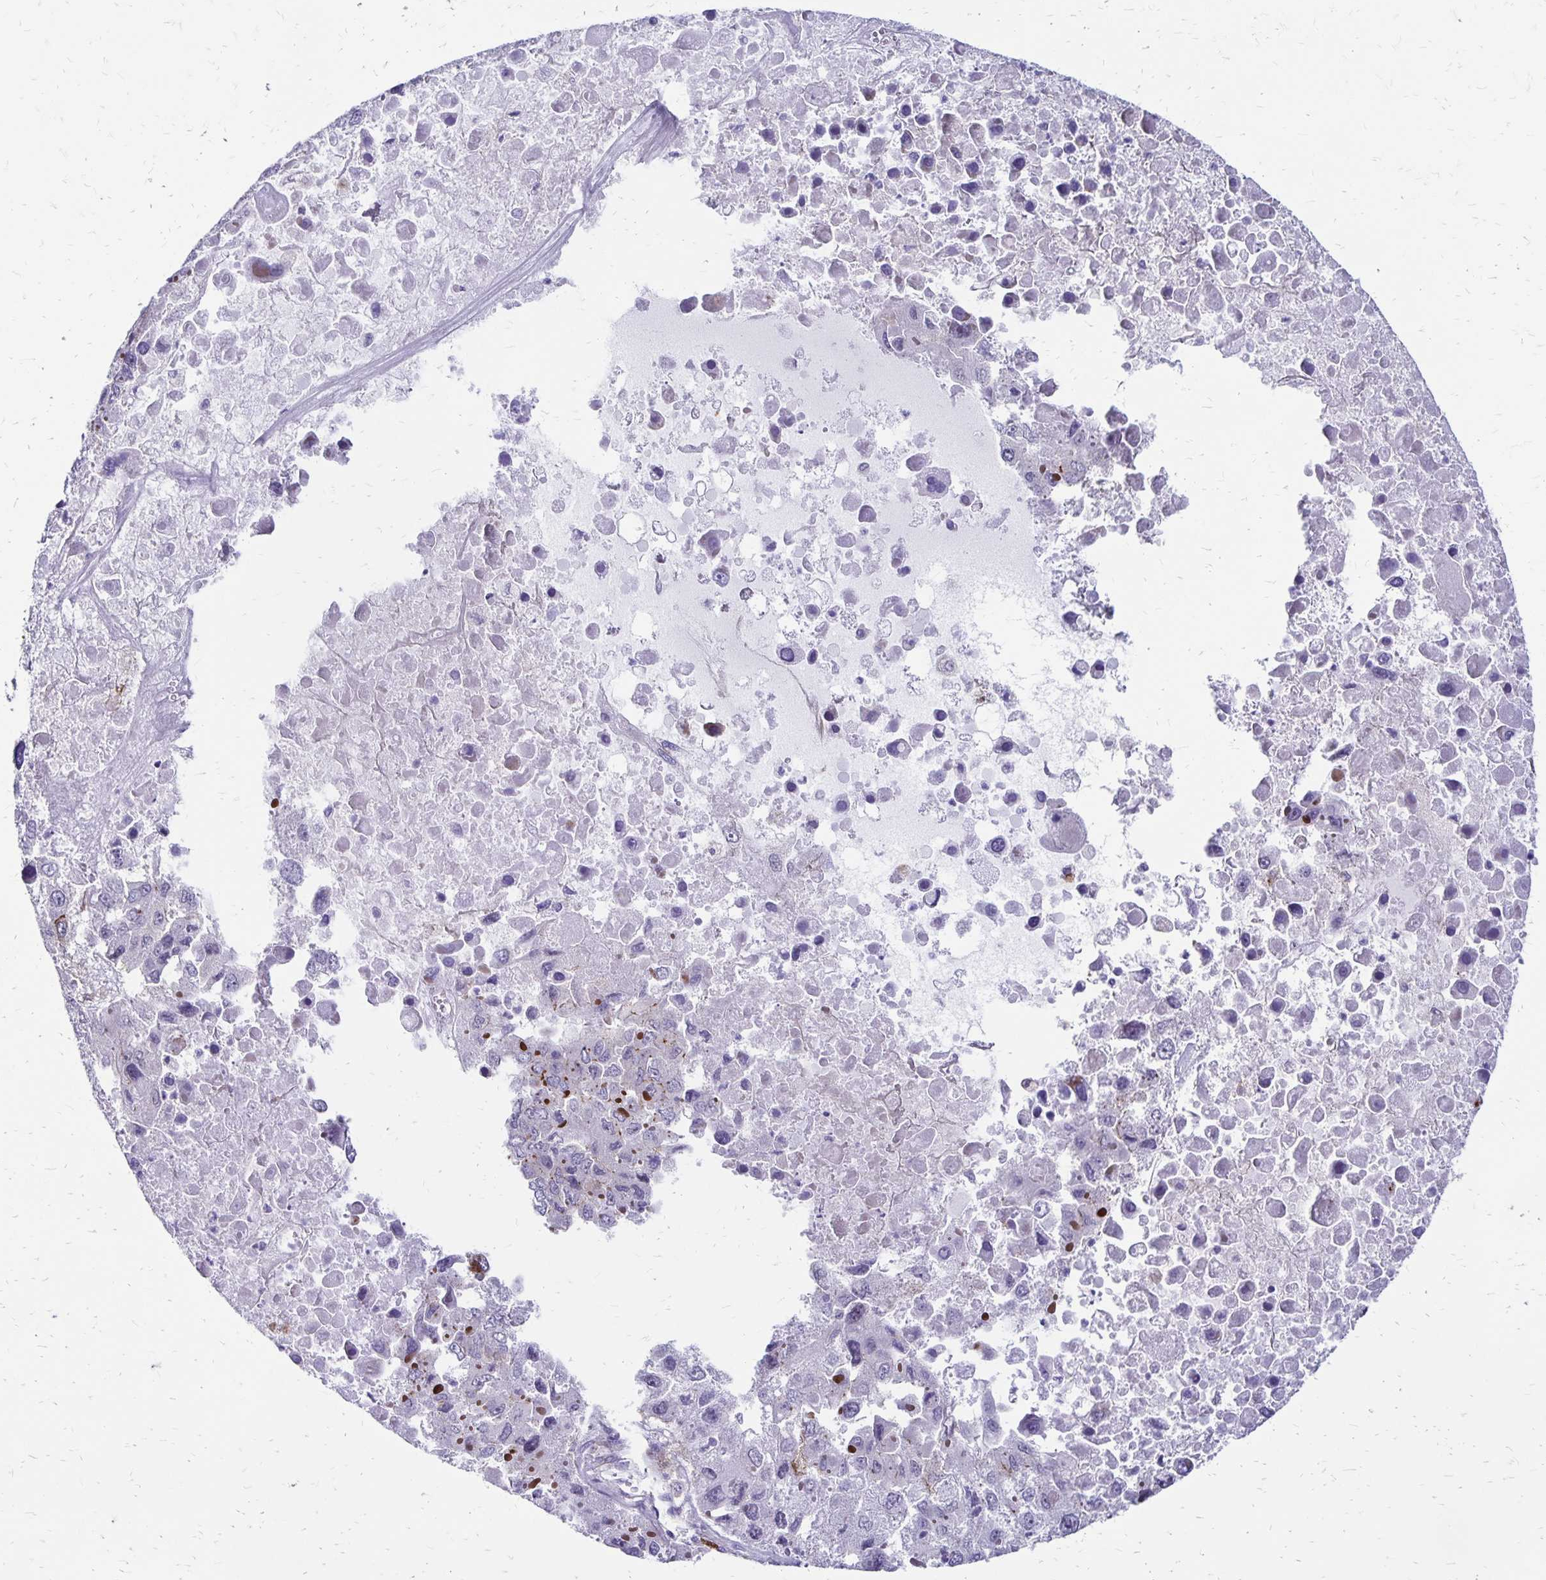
{"staining": {"intensity": "negative", "quantity": "none", "location": "none"}, "tissue": "liver cancer", "cell_type": "Tumor cells", "image_type": "cancer", "snomed": [{"axis": "morphology", "description": "Carcinoma, Hepatocellular, NOS"}, {"axis": "topography", "description": "Liver"}], "caption": "Micrograph shows no significant protein expression in tumor cells of liver cancer. (Immunohistochemistry, brightfield microscopy, high magnification).", "gene": "TNS3", "patient": {"sex": "female", "age": 41}}